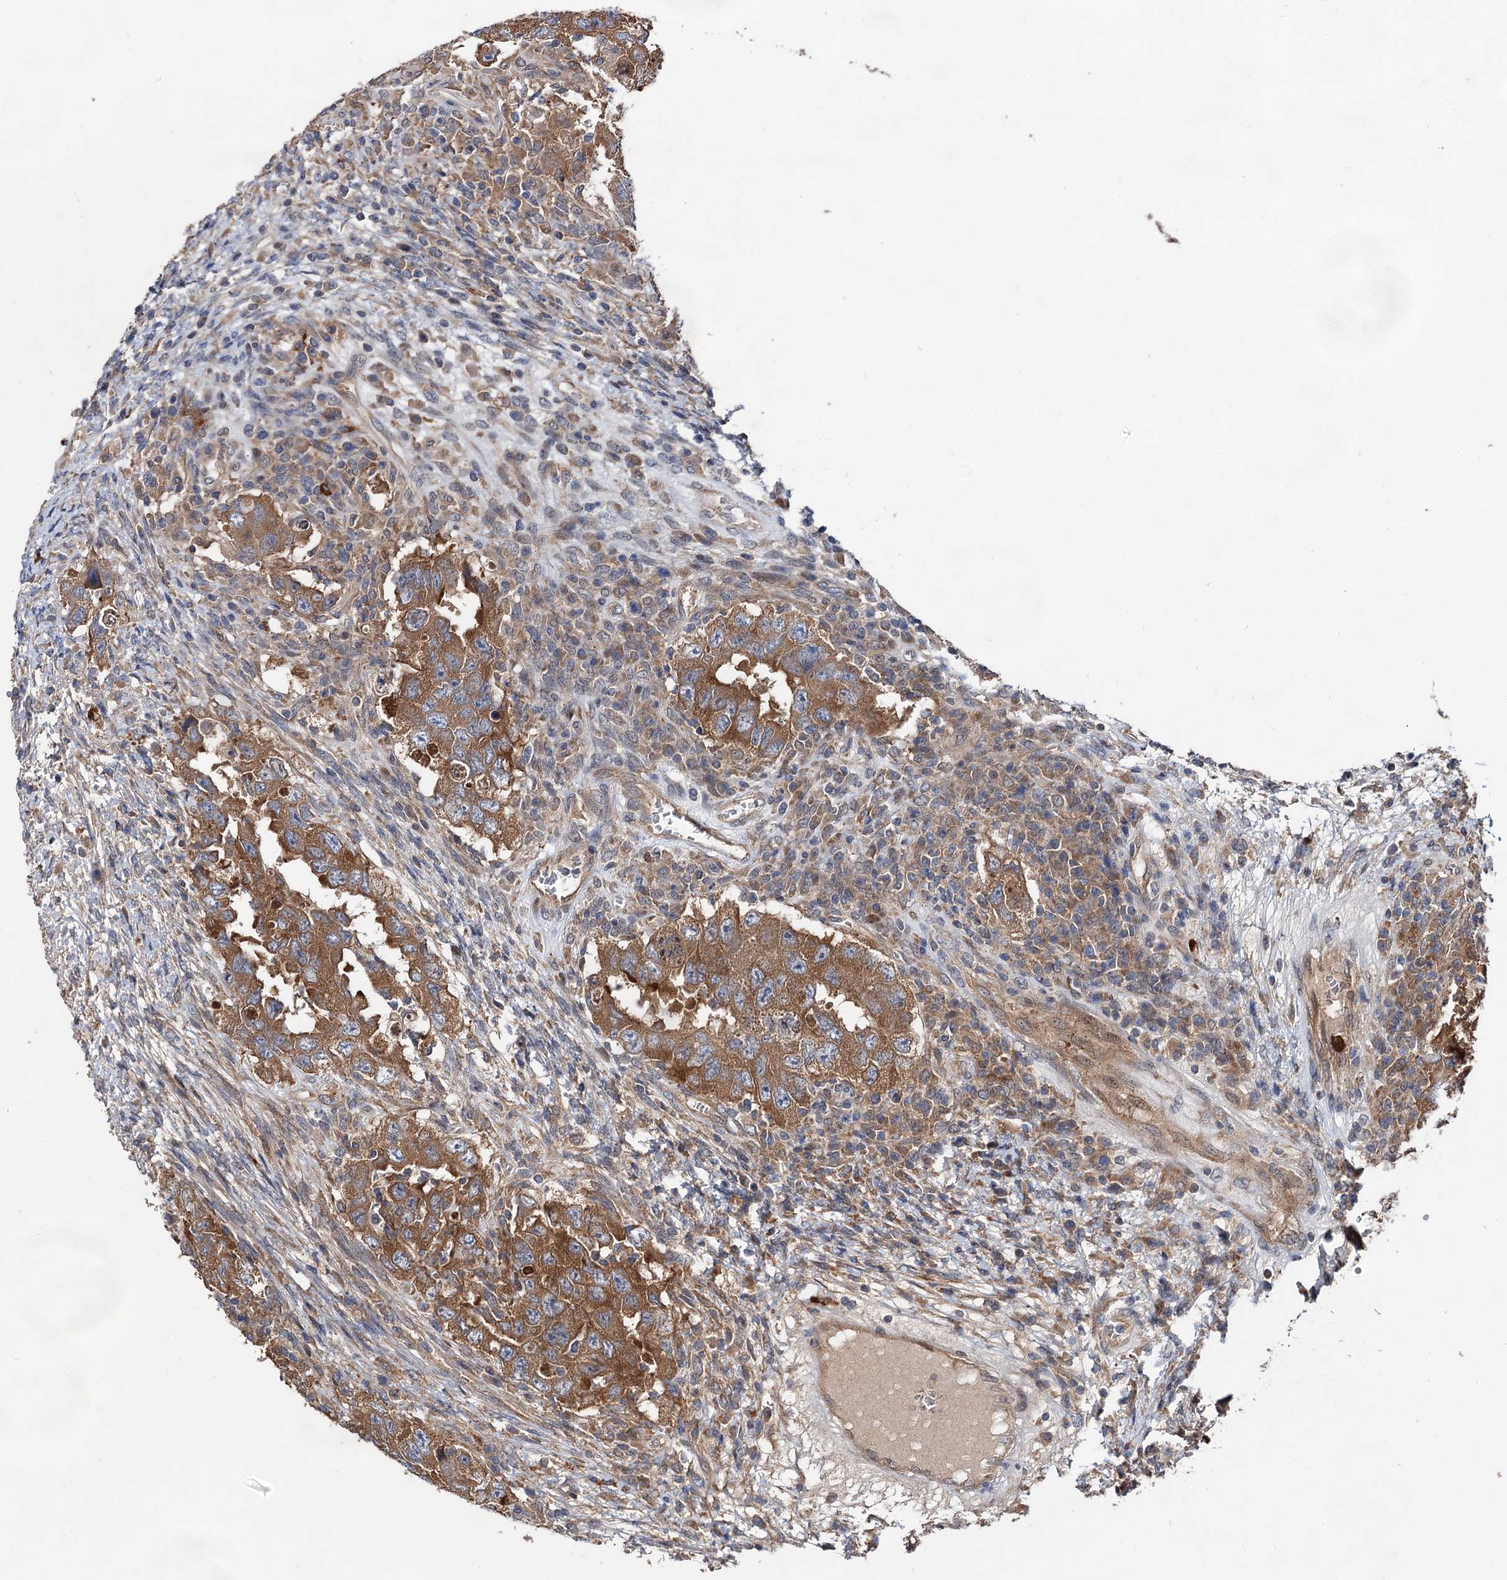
{"staining": {"intensity": "moderate", "quantity": ">75%", "location": "cytoplasmic/membranous"}, "tissue": "testis cancer", "cell_type": "Tumor cells", "image_type": "cancer", "snomed": [{"axis": "morphology", "description": "Carcinoma, Embryonal, NOS"}, {"axis": "topography", "description": "Testis"}], "caption": "Immunohistochemical staining of testis cancer (embryonal carcinoma) demonstrates medium levels of moderate cytoplasmic/membranous positivity in about >75% of tumor cells.", "gene": "NAA25", "patient": {"sex": "male", "age": 26}}